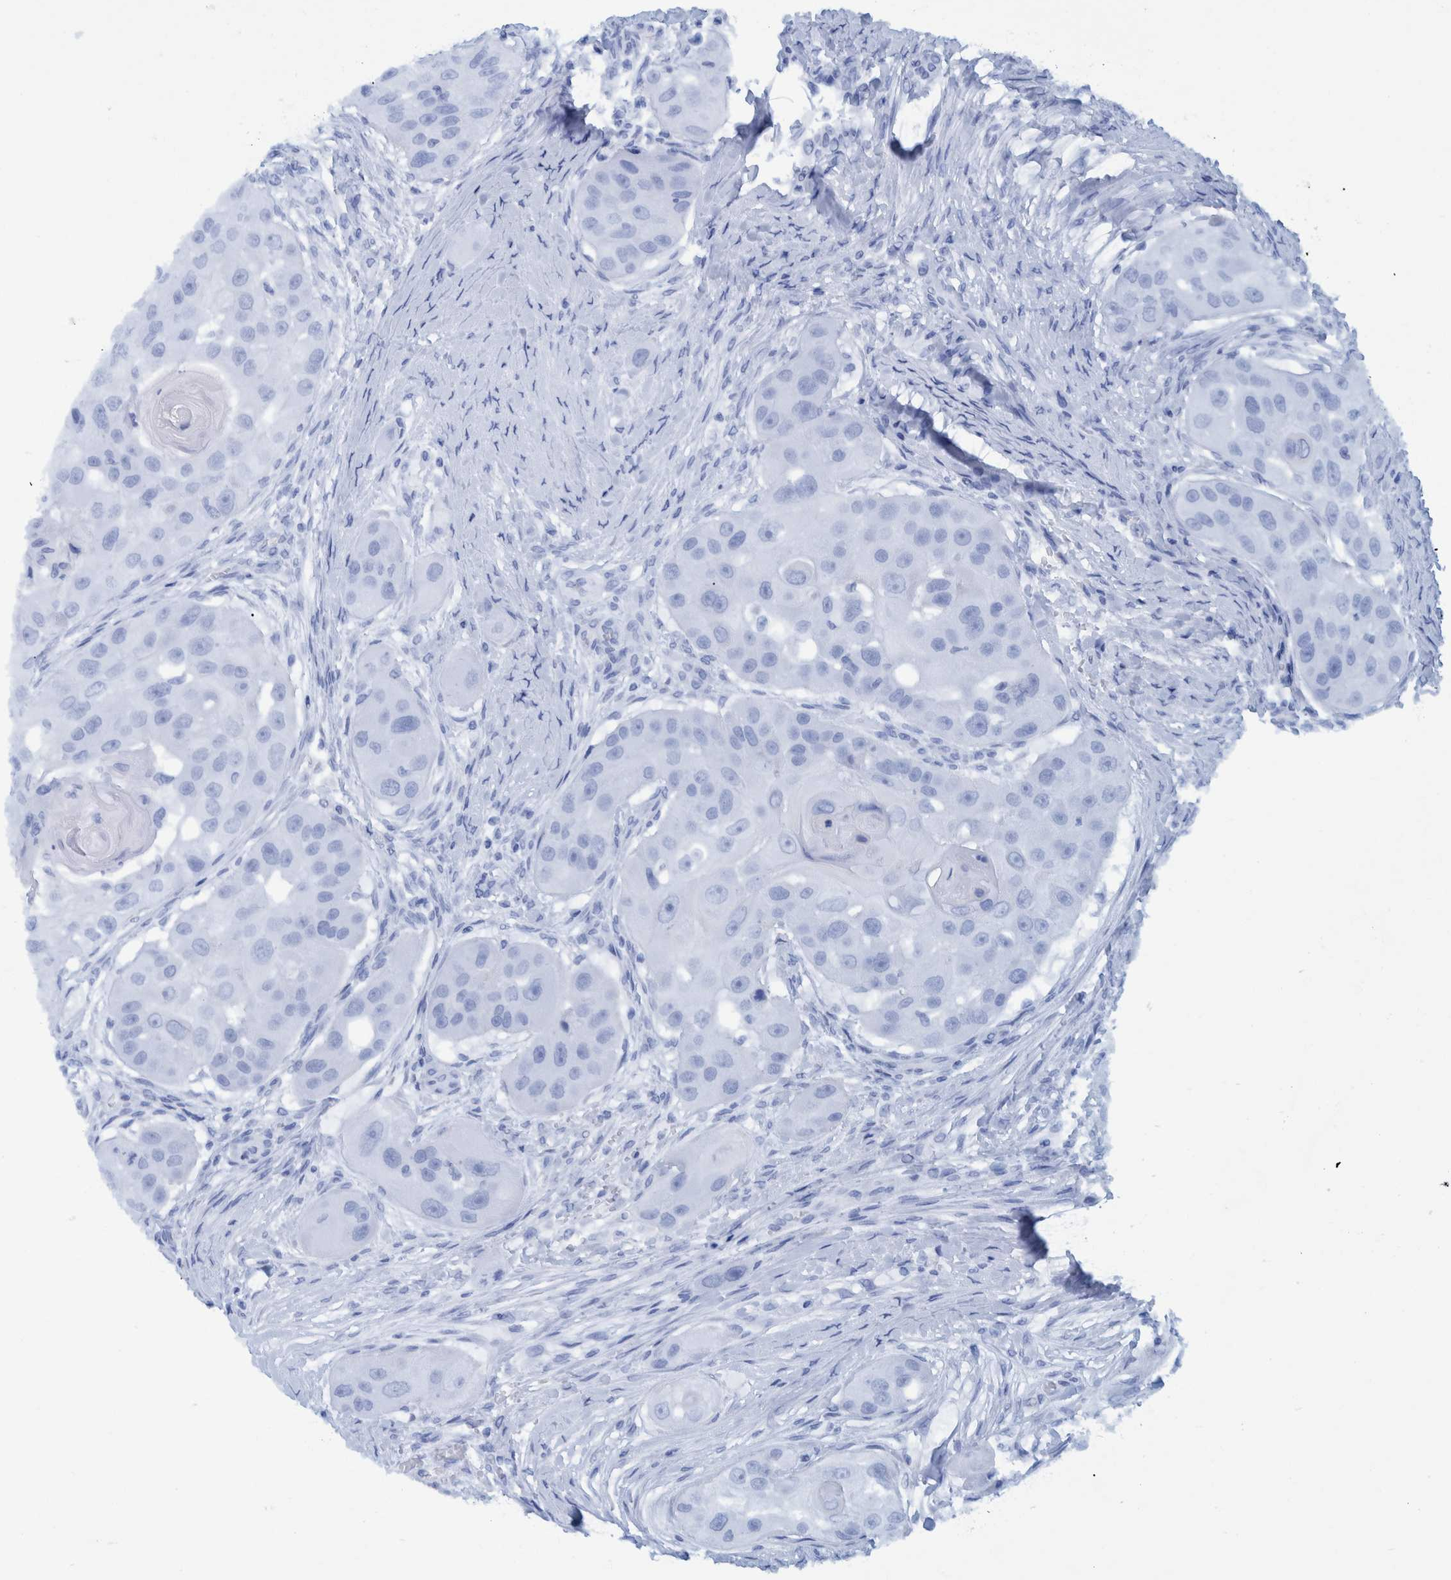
{"staining": {"intensity": "negative", "quantity": "none", "location": "none"}, "tissue": "head and neck cancer", "cell_type": "Tumor cells", "image_type": "cancer", "snomed": [{"axis": "morphology", "description": "Normal tissue, NOS"}, {"axis": "morphology", "description": "Squamous cell carcinoma, NOS"}, {"axis": "topography", "description": "Skeletal muscle"}, {"axis": "topography", "description": "Head-Neck"}], "caption": "Head and neck squamous cell carcinoma was stained to show a protein in brown. There is no significant expression in tumor cells.", "gene": "BZW2", "patient": {"sex": "male", "age": 51}}